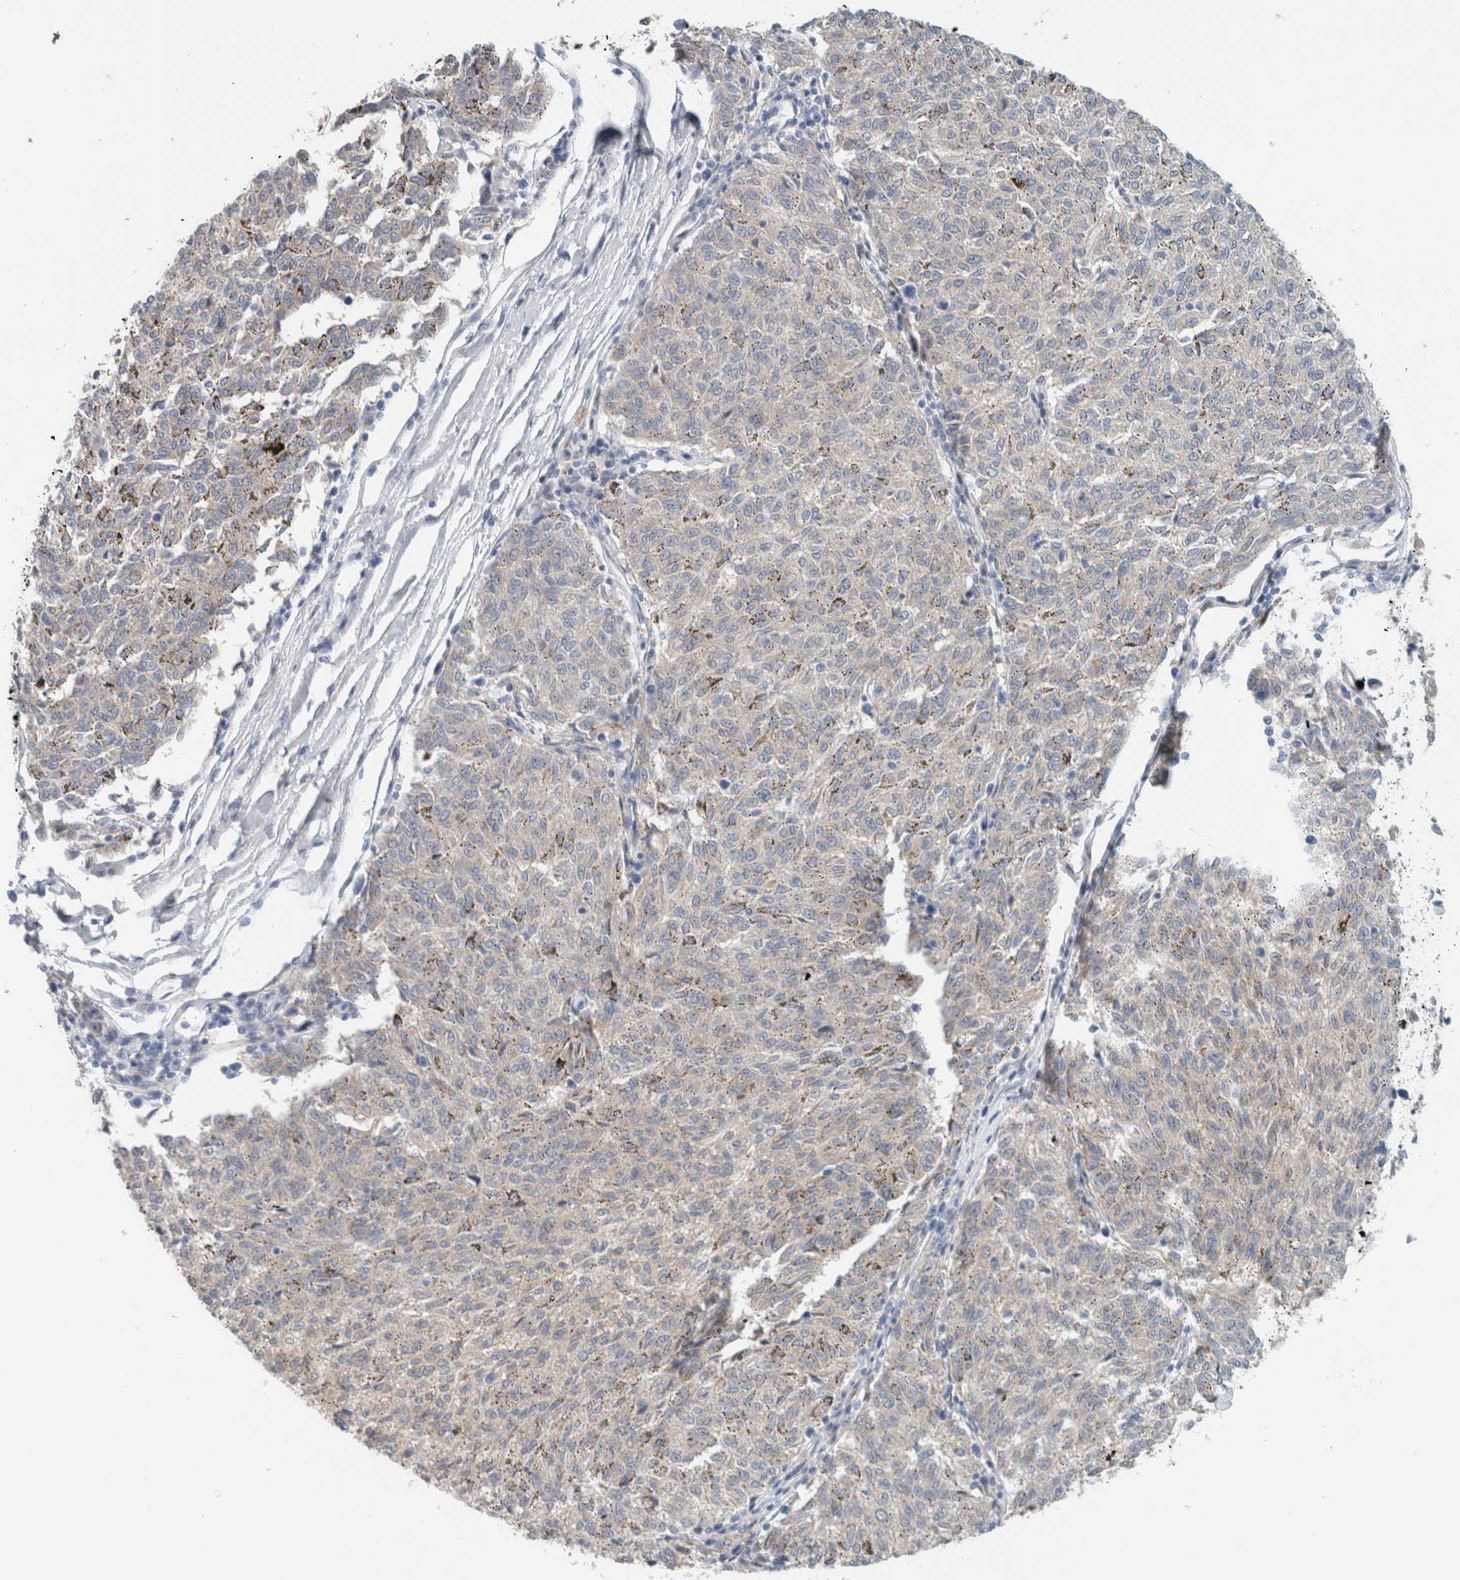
{"staining": {"intensity": "negative", "quantity": "none", "location": "none"}, "tissue": "melanoma", "cell_type": "Tumor cells", "image_type": "cancer", "snomed": [{"axis": "morphology", "description": "Malignant melanoma, NOS"}, {"axis": "topography", "description": "Skin"}], "caption": "A micrograph of melanoma stained for a protein demonstrates no brown staining in tumor cells.", "gene": "CRAT", "patient": {"sex": "female", "age": 72}}